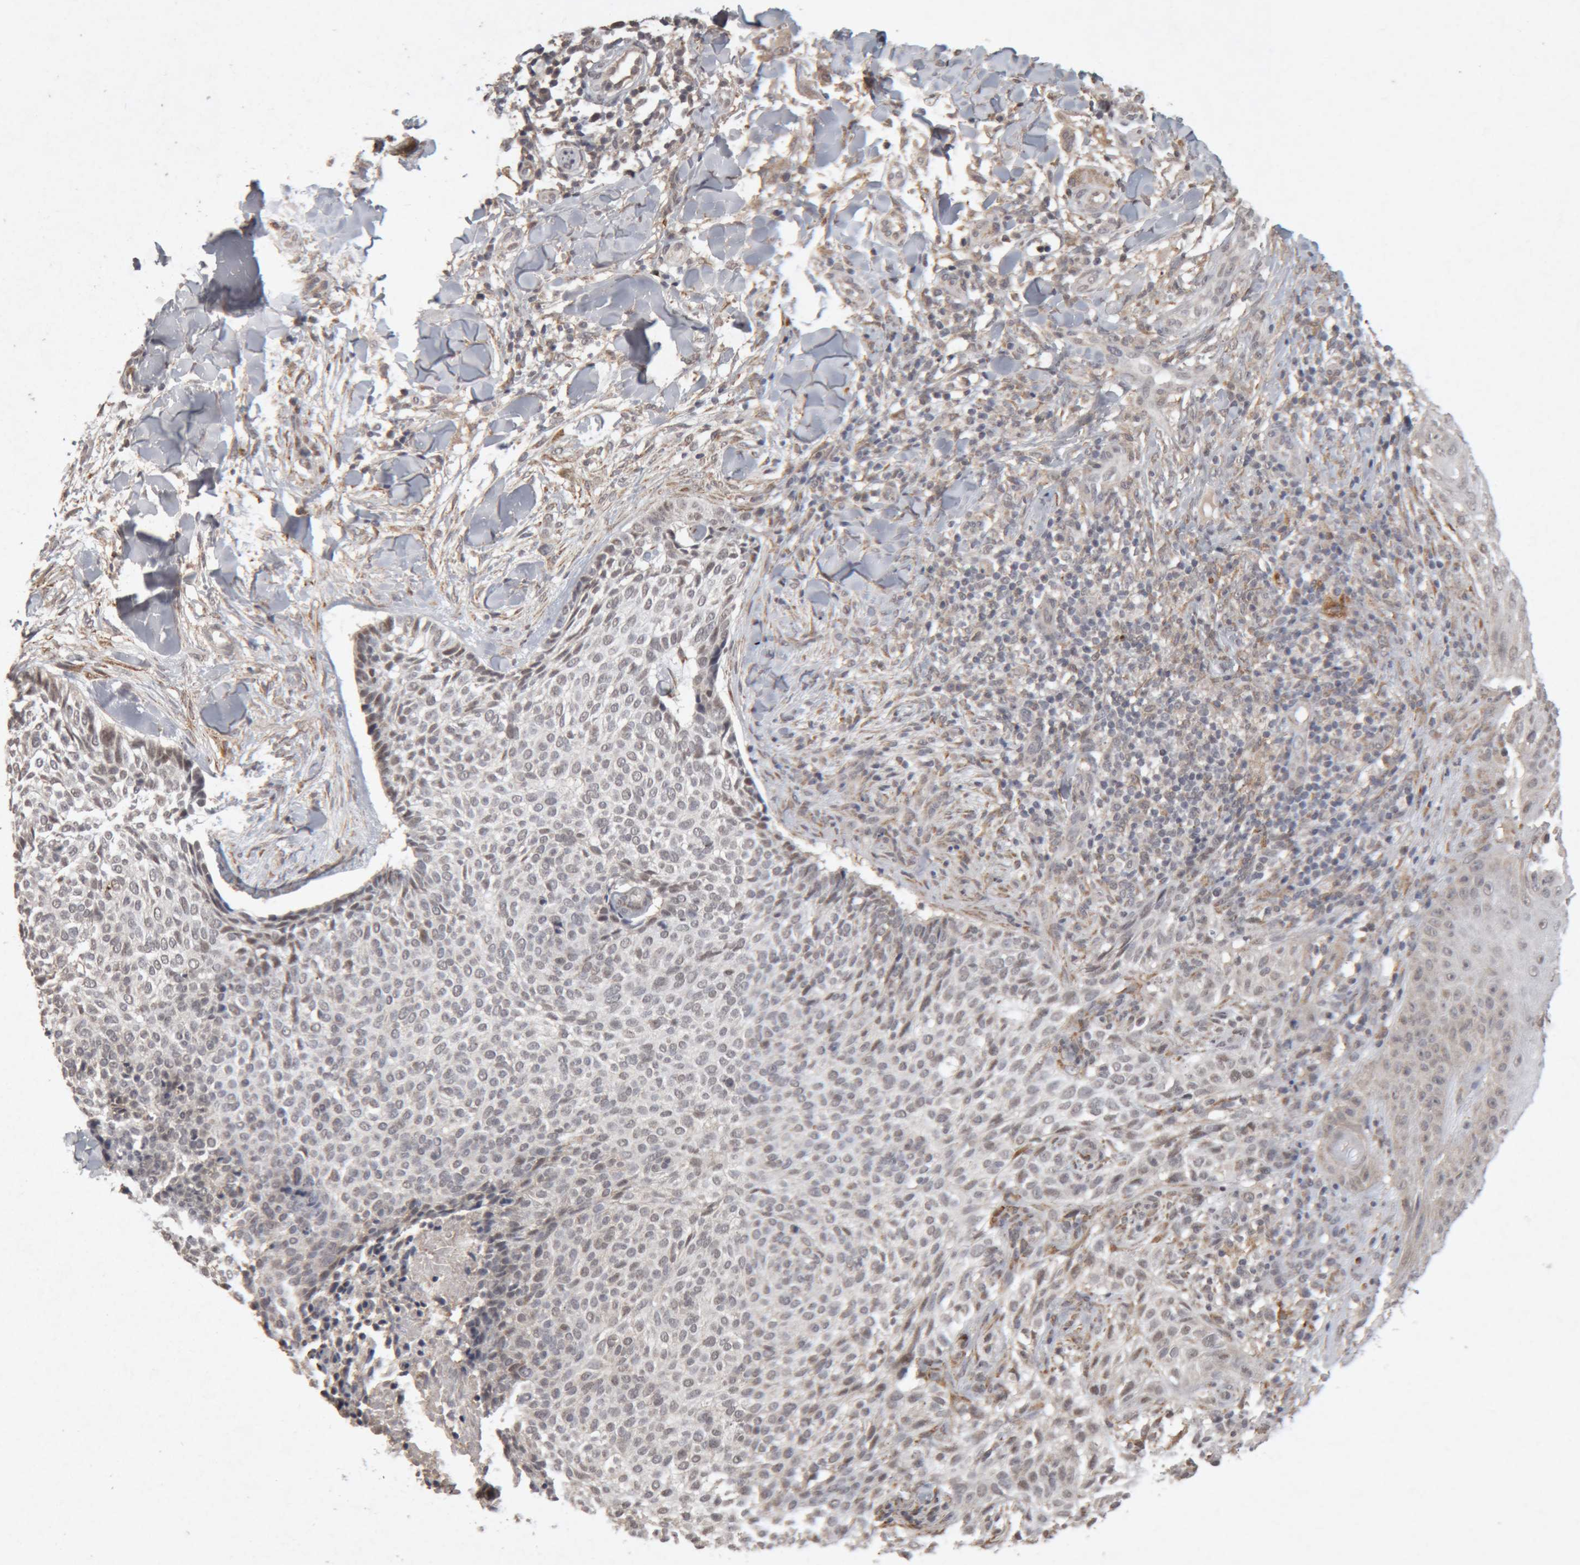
{"staining": {"intensity": "weak", "quantity": "<25%", "location": "nuclear"}, "tissue": "skin cancer", "cell_type": "Tumor cells", "image_type": "cancer", "snomed": [{"axis": "morphology", "description": "Normal tissue, NOS"}, {"axis": "morphology", "description": "Basal cell carcinoma"}, {"axis": "topography", "description": "Skin"}], "caption": "IHC micrograph of human skin basal cell carcinoma stained for a protein (brown), which demonstrates no expression in tumor cells.", "gene": "MEP1A", "patient": {"sex": "male", "age": 67}}